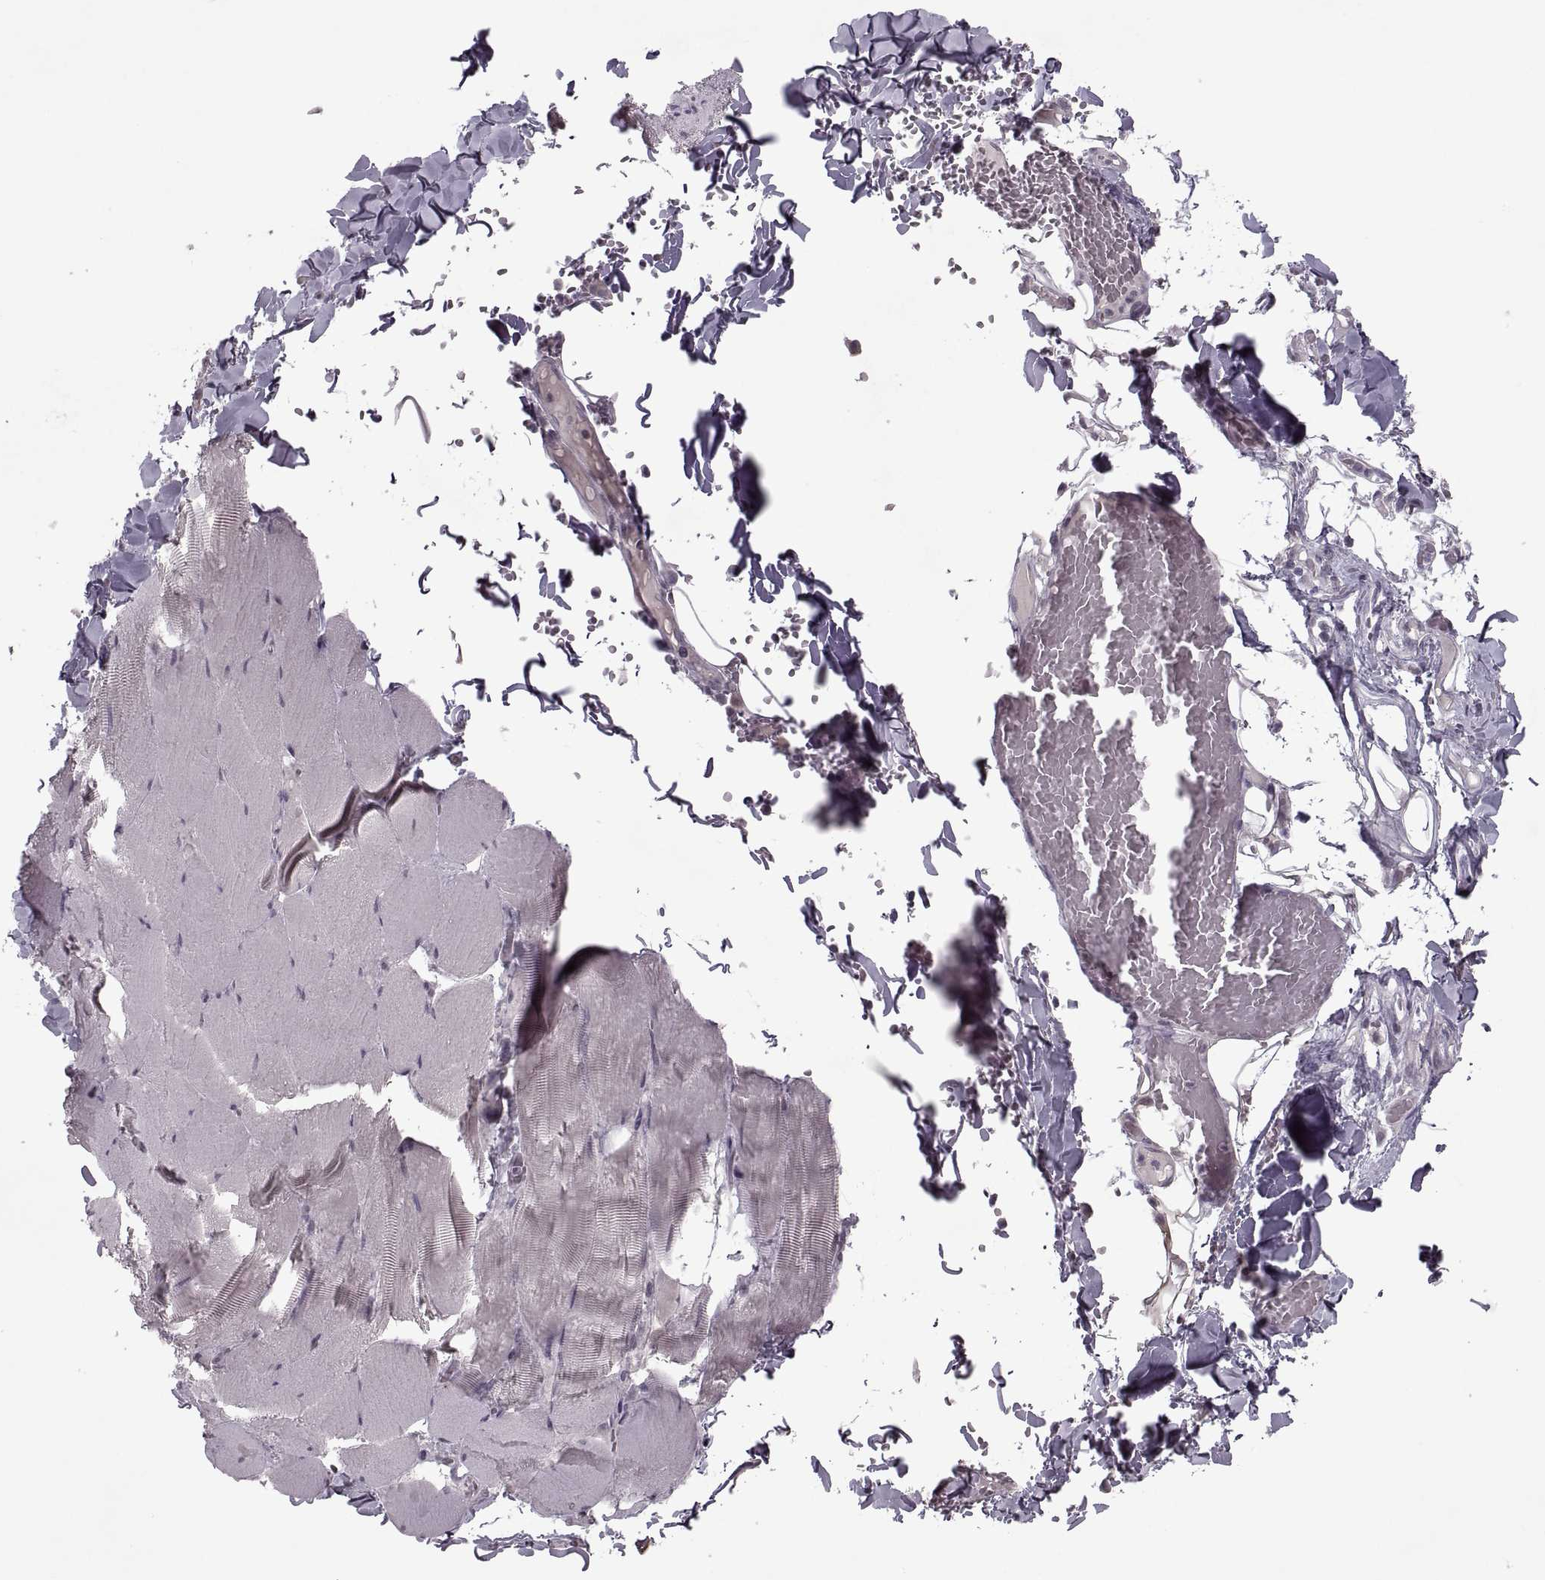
{"staining": {"intensity": "negative", "quantity": "none", "location": "none"}, "tissue": "skeletal muscle", "cell_type": "Myocytes", "image_type": "normal", "snomed": [{"axis": "morphology", "description": "Normal tissue, NOS"}, {"axis": "morphology", "description": "Malignant melanoma, Metastatic site"}, {"axis": "topography", "description": "Skeletal muscle"}], "caption": "DAB immunohistochemical staining of benign human skeletal muscle demonstrates no significant expression in myocytes. (DAB (3,3'-diaminobenzidine) immunohistochemistry (IHC) with hematoxylin counter stain).", "gene": "MGAT4D", "patient": {"sex": "male", "age": 50}}